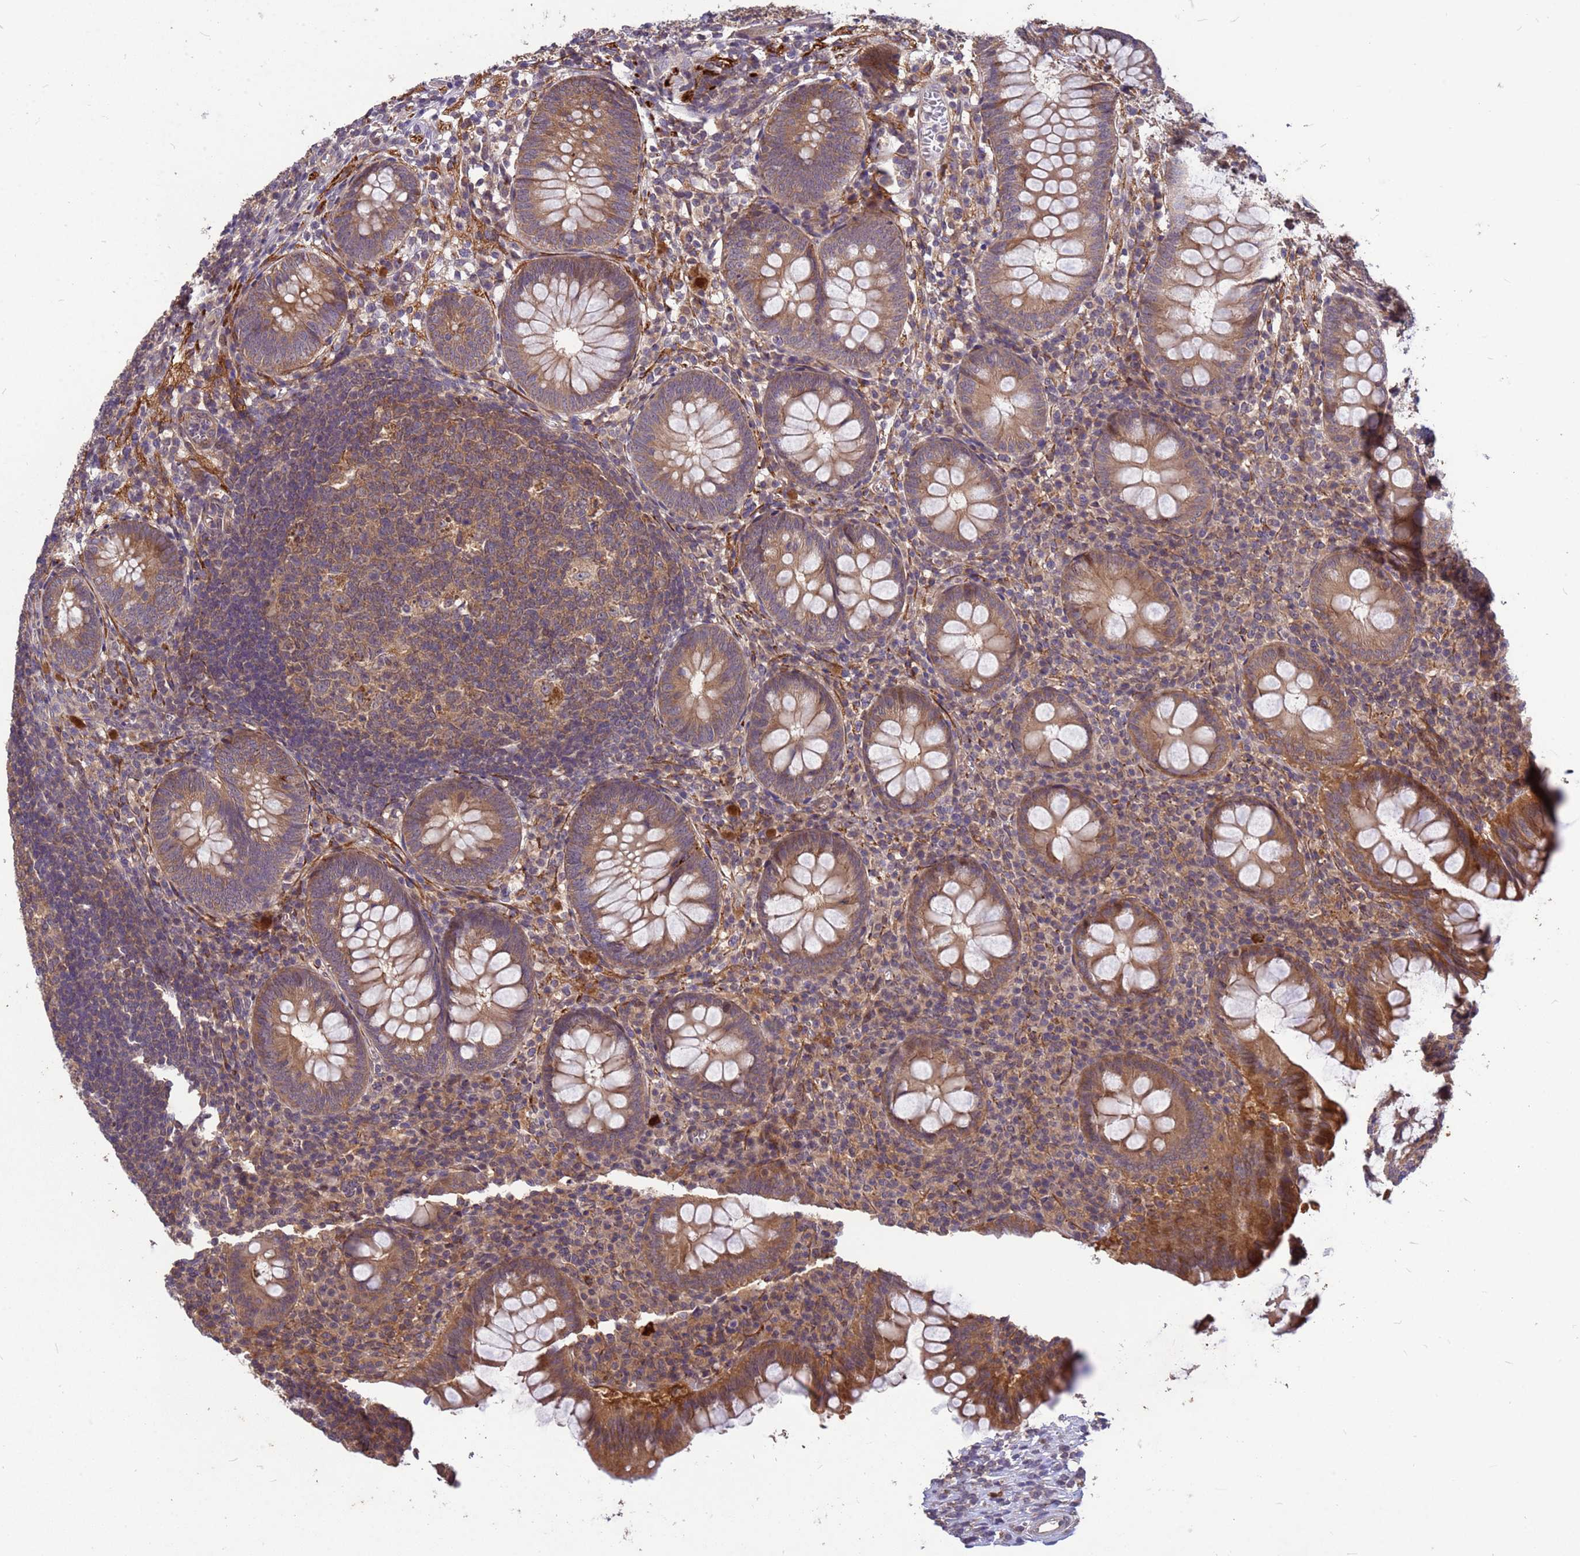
{"staining": {"intensity": "moderate", "quantity": ">75%", "location": "cytoplasmic/membranous"}, "tissue": "appendix", "cell_type": "Glandular cells", "image_type": "normal", "snomed": [{"axis": "morphology", "description": "Normal tissue, NOS"}, {"axis": "topography", "description": "Appendix"}], "caption": "A brown stain shows moderate cytoplasmic/membranous staining of a protein in glandular cells of unremarkable appendix. (IHC, brightfield microscopy, high magnification).", "gene": "PPP2CA", "patient": {"sex": "male", "age": 56}}